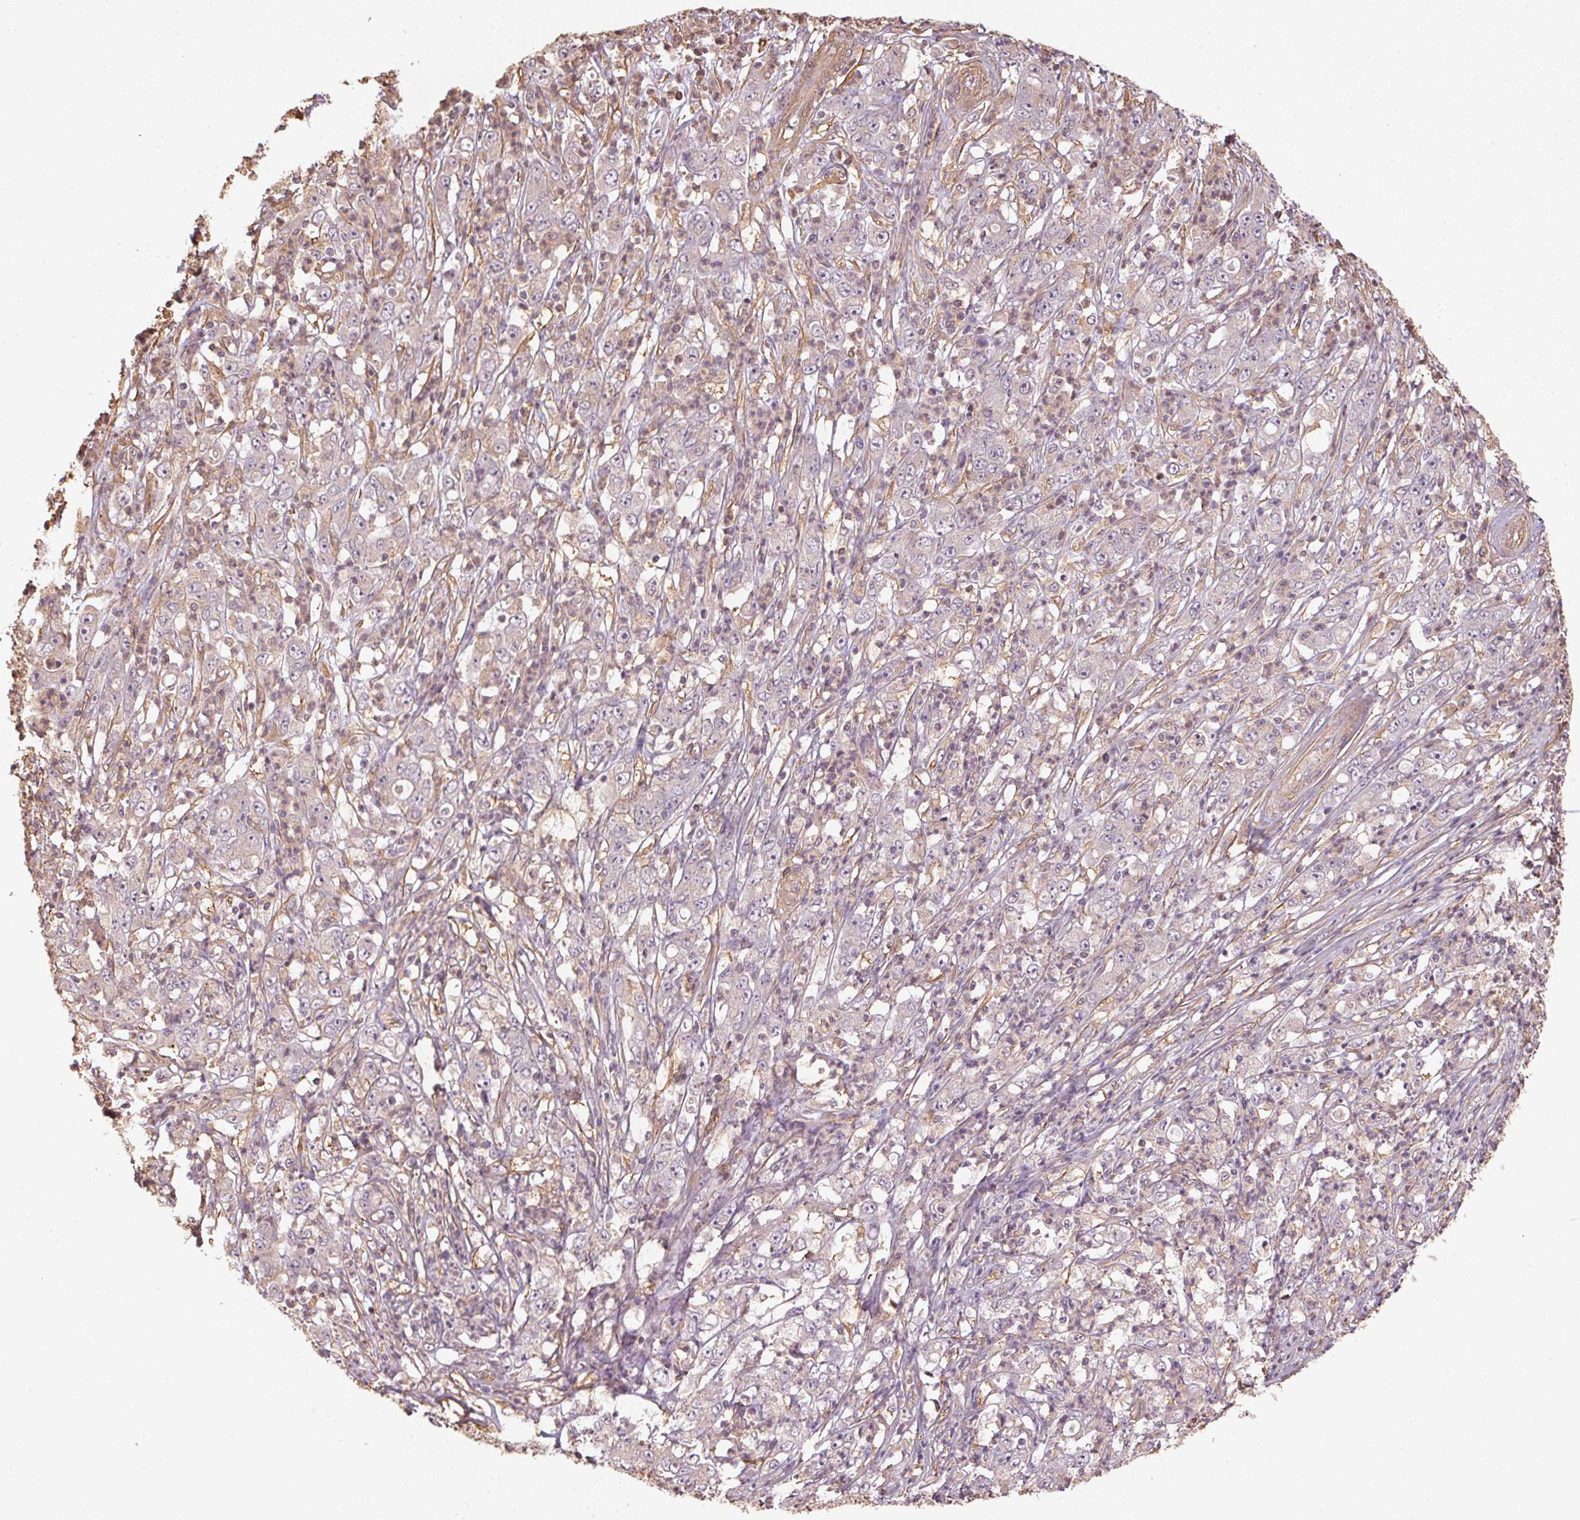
{"staining": {"intensity": "negative", "quantity": "none", "location": "none"}, "tissue": "stomach cancer", "cell_type": "Tumor cells", "image_type": "cancer", "snomed": [{"axis": "morphology", "description": "Adenocarcinoma, NOS"}, {"axis": "topography", "description": "Stomach, lower"}], "caption": "This is an immunohistochemistry (IHC) micrograph of human stomach adenocarcinoma. There is no staining in tumor cells.", "gene": "QDPR", "patient": {"sex": "female", "age": 71}}